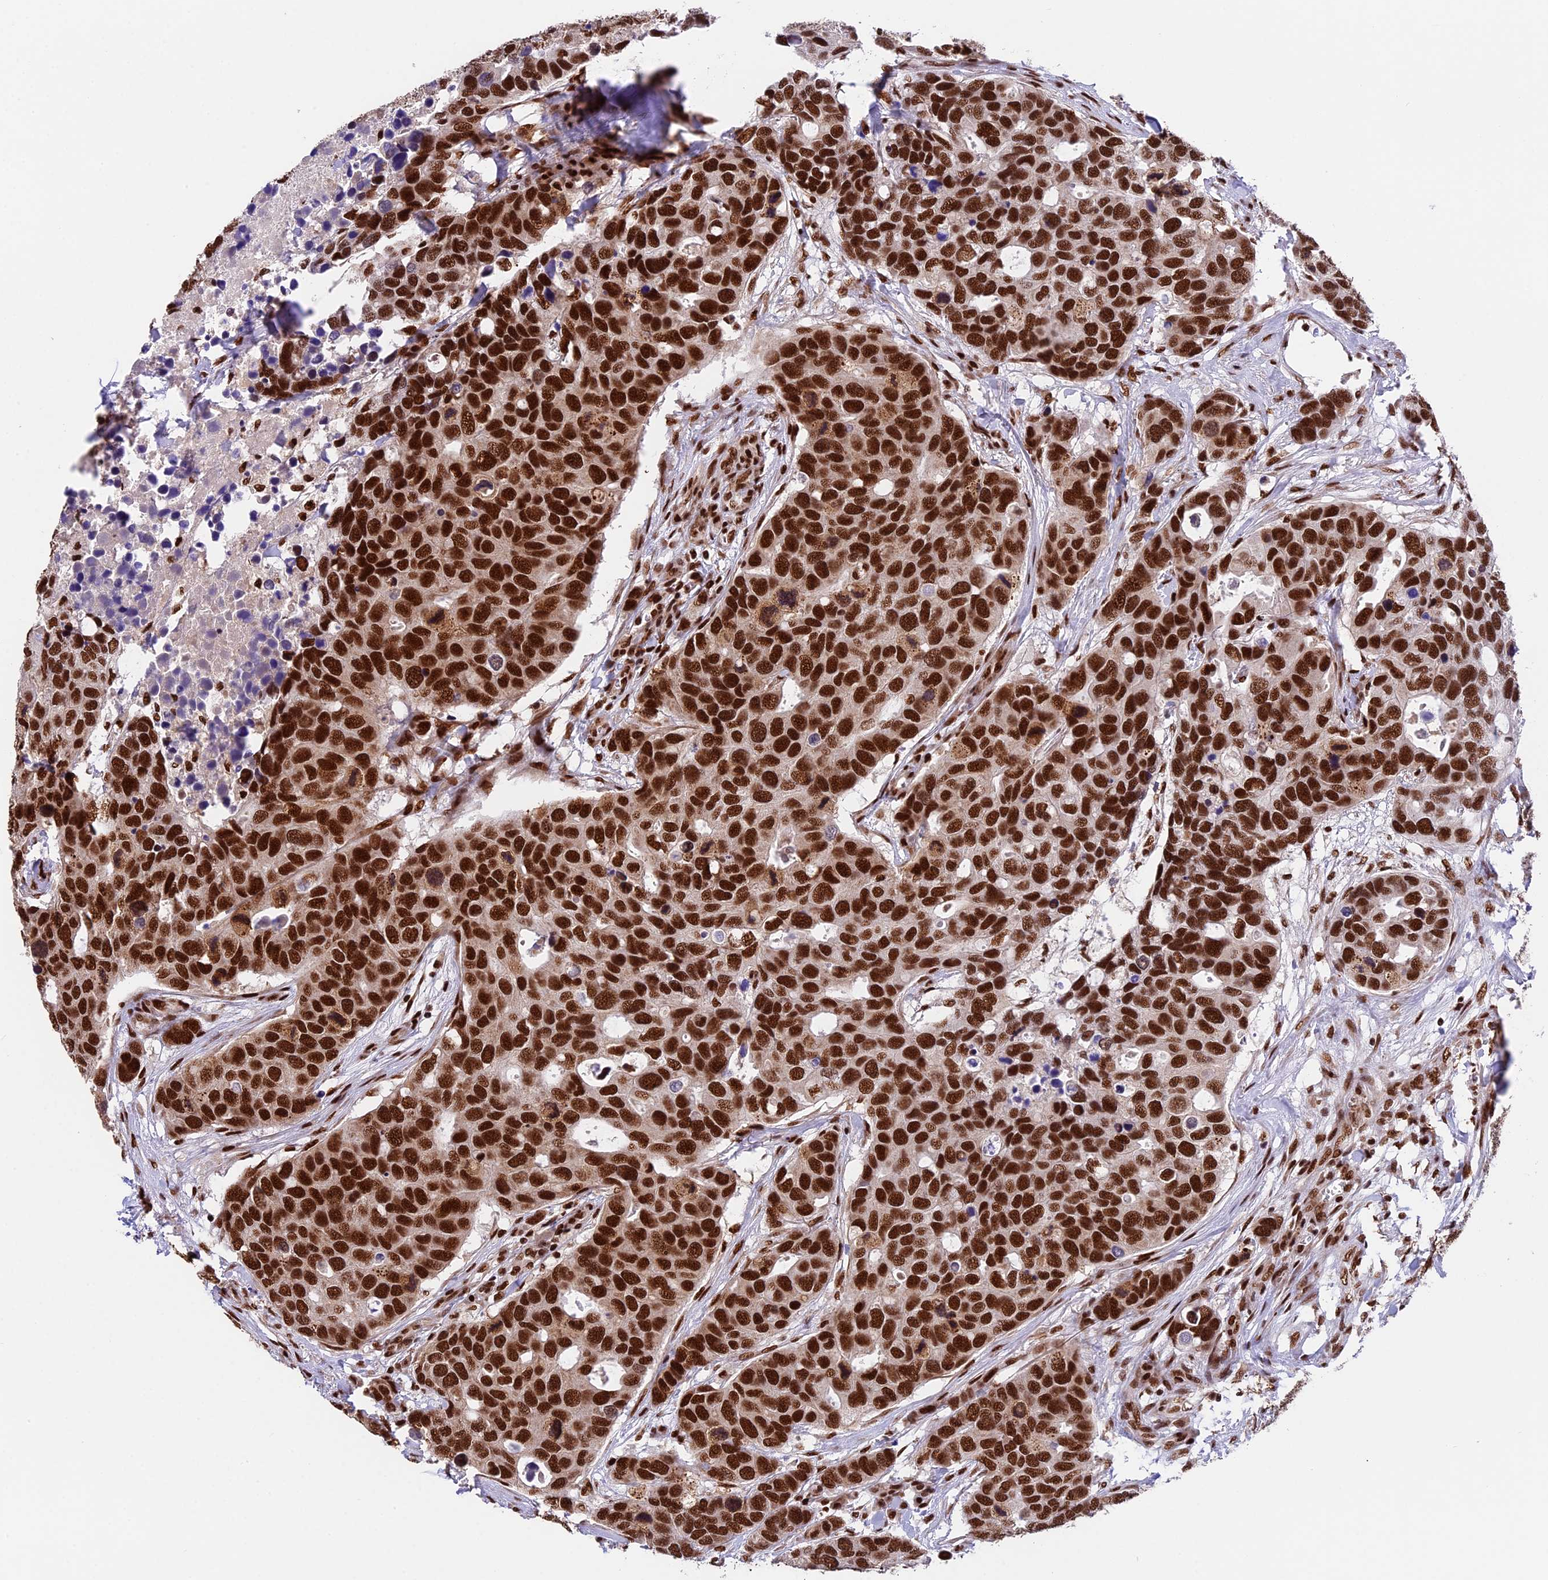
{"staining": {"intensity": "strong", "quantity": ">75%", "location": "nuclear"}, "tissue": "breast cancer", "cell_type": "Tumor cells", "image_type": "cancer", "snomed": [{"axis": "morphology", "description": "Duct carcinoma"}, {"axis": "topography", "description": "Breast"}], "caption": "Protein analysis of invasive ductal carcinoma (breast) tissue reveals strong nuclear positivity in about >75% of tumor cells. The staining was performed using DAB (3,3'-diaminobenzidine) to visualize the protein expression in brown, while the nuclei were stained in blue with hematoxylin (Magnification: 20x).", "gene": "RAMAC", "patient": {"sex": "female", "age": 83}}